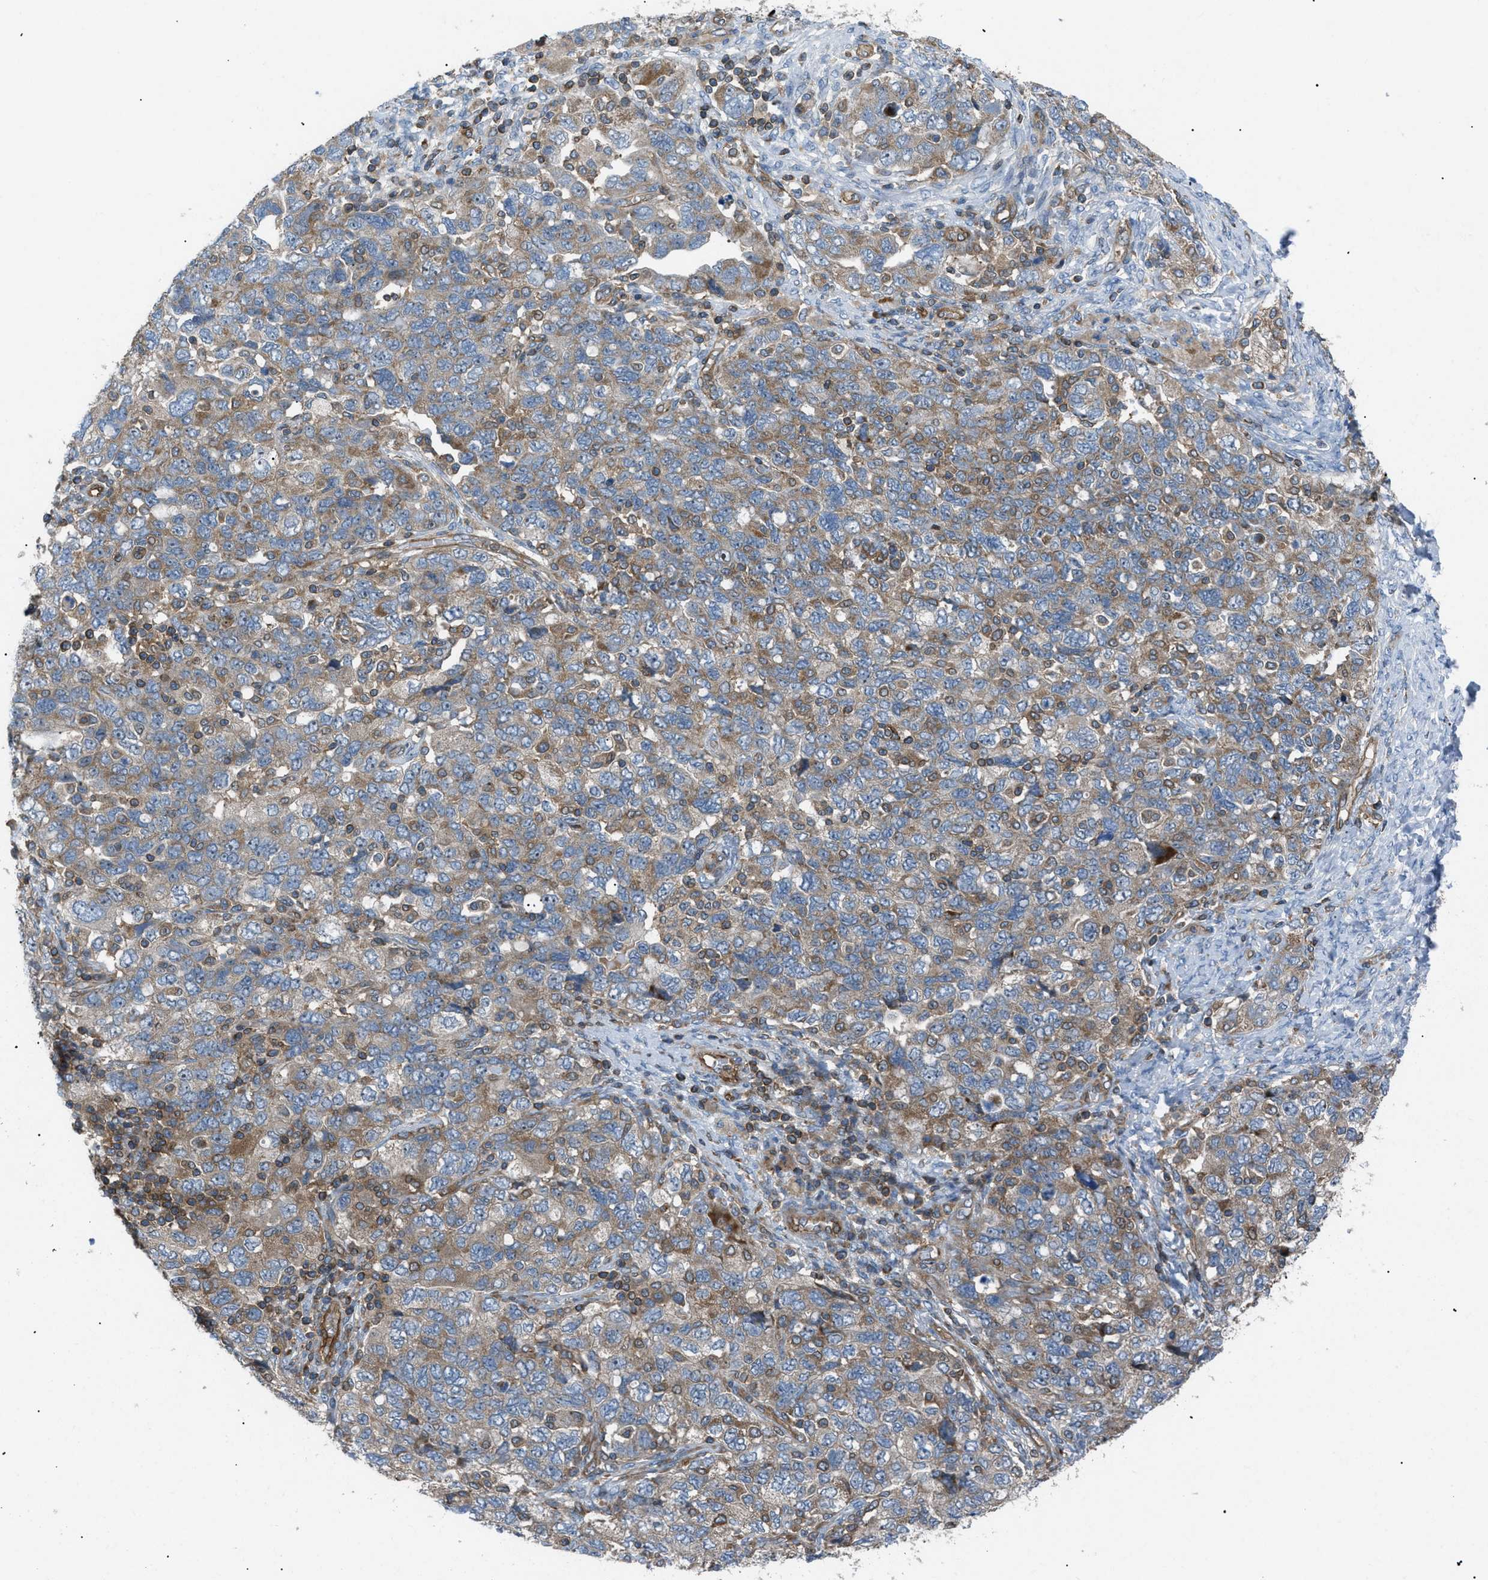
{"staining": {"intensity": "moderate", "quantity": ">75%", "location": "cytoplasmic/membranous"}, "tissue": "ovarian cancer", "cell_type": "Tumor cells", "image_type": "cancer", "snomed": [{"axis": "morphology", "description": "Carcinoma, NOS"}, {"axis": "morphology", "description": "Cystadenocarcinoma, serous, NOS"}, {"axis": "topography", "description": "Ovary"}], "caption": "Moderate cytoplasmic/membranous protein staining is identified in about >75% of tumor cells in ovarian serous cystadenocarcinoma.", "gene": "ATP2A3", "patient": {"sex": "female", "age": 69}}